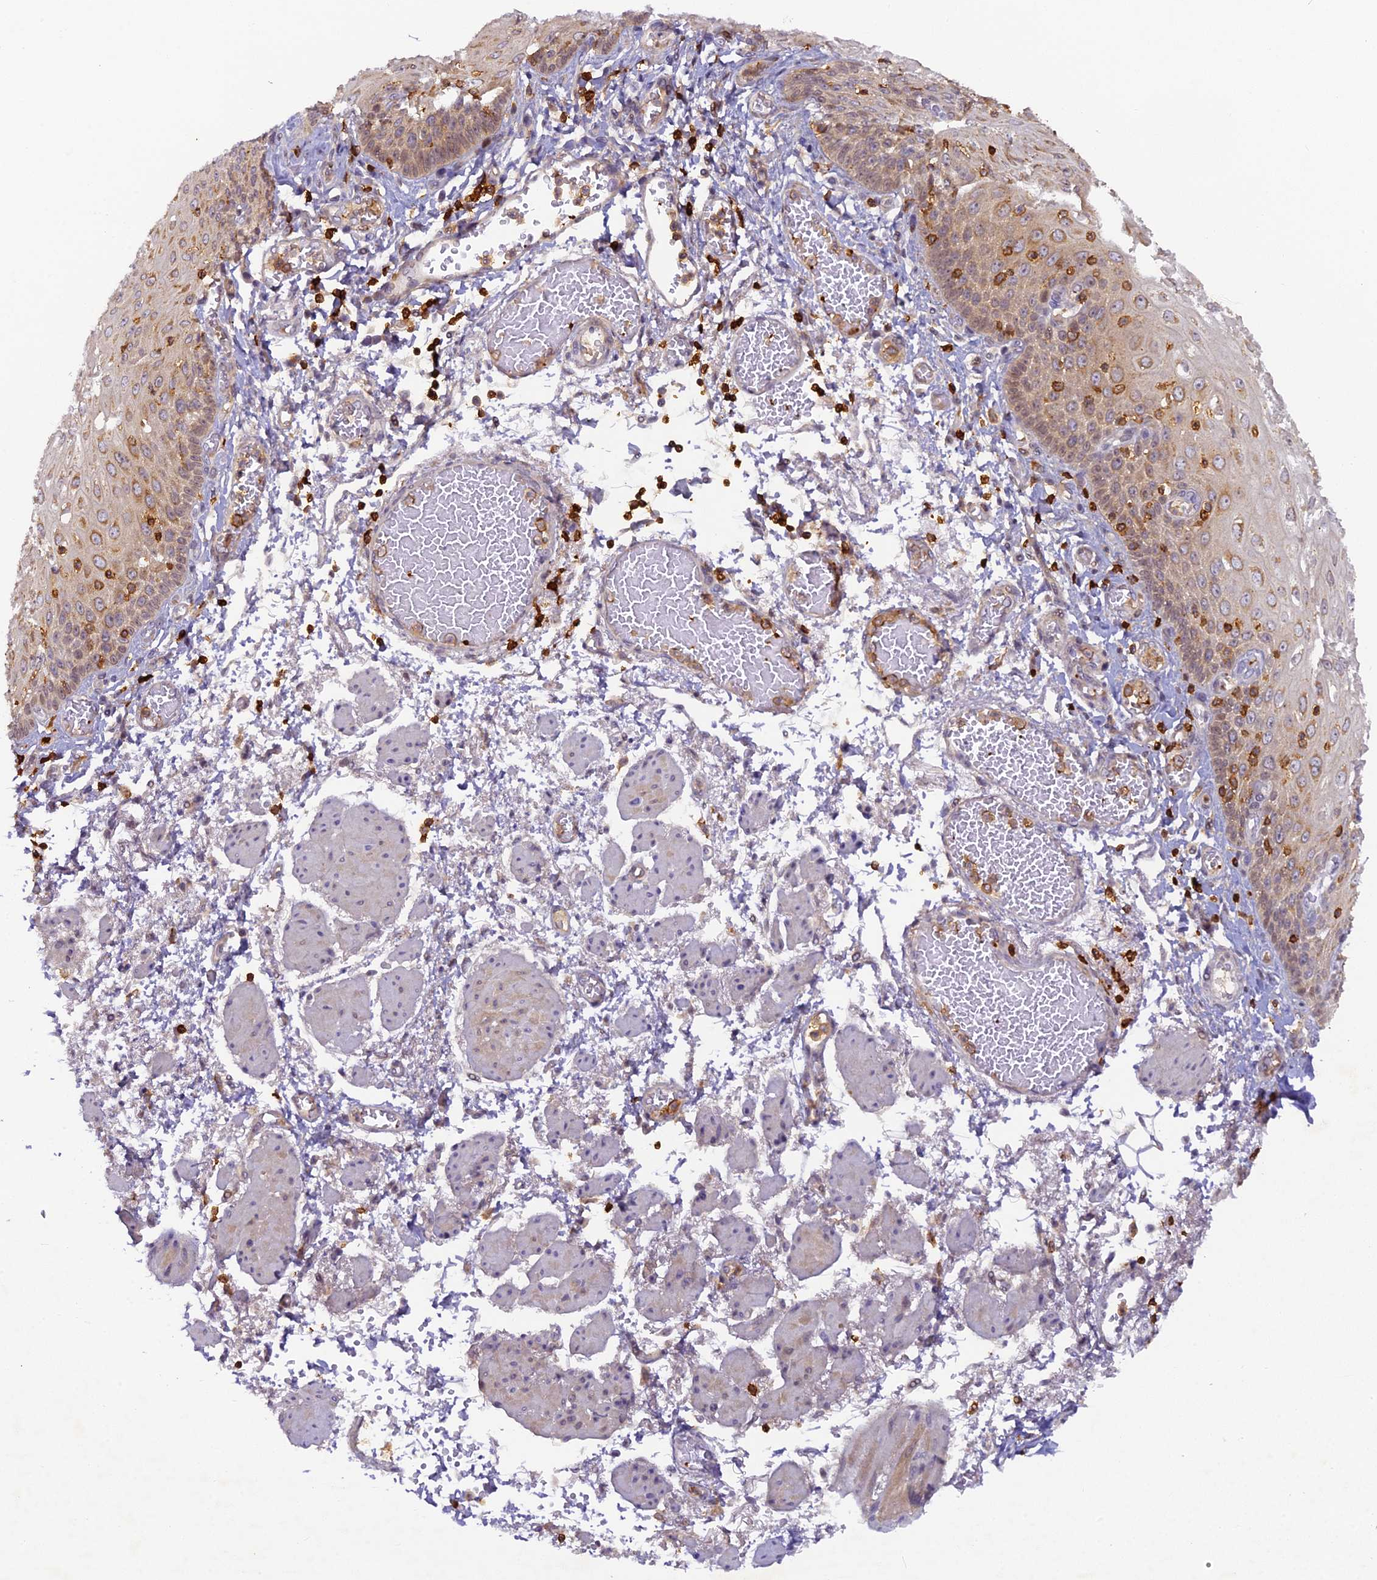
{"staining": {"intensity": "moderate", "quantity": "25%-75%", "location": "cytoplasmic/membranous,nuclear"}, "tissue": "esophagus", "cell_type": "Squamous epithelial cells", "image_type": "normal", "snomed": [{"axis": "morphology", "description": "Normal tissue, NOS"}, {"axis": "topography", "description": "Esophagus"}], "caption": "Protein expression analysis of unremarkable human esophagus reveals moderate cytoplasmic/membranous,nuclear positivity in approximately 25%-75% of squamous epithelial cells.", "gene": "FYB1", "patient": {"sex": "male", "age": 81}}